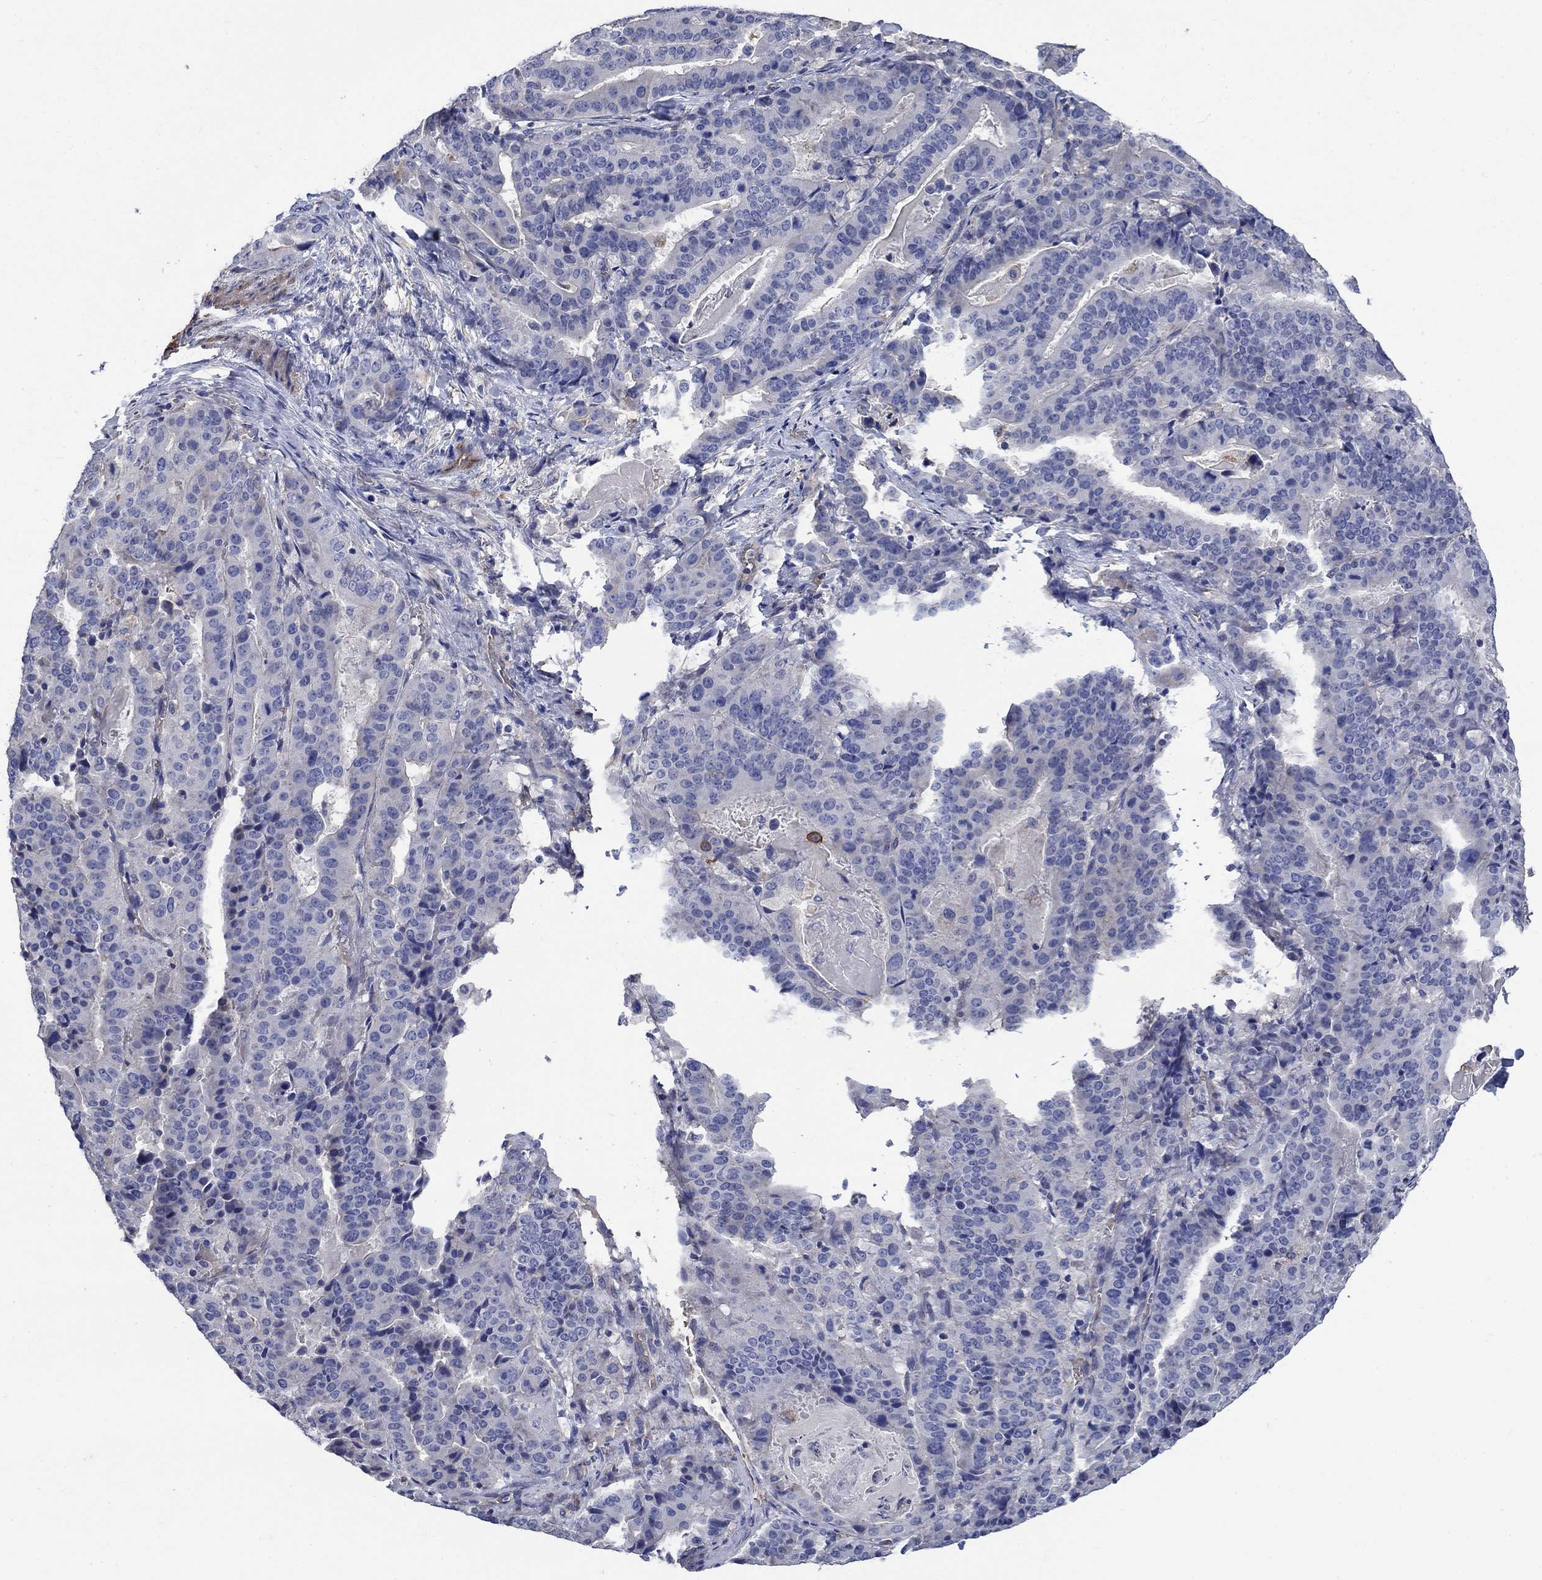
{"staining": {"intensity": "negative", "quantity": "none", "location": "none"}, "tissue": "stomach cancer", "cell_type": "Tumor cells", "image_type": "cancer", "snomed": [{"axis": "morphology", "description": "Adenocarcinoma, NOS"}, {"axis": "topography", "description": "Stomach"}], "caption": "Immunohistochemistry of human stomach cancer displays no expression in tumor cells.", "gene": "FLNC", "patient": {"sex": "male", "age": 48}}